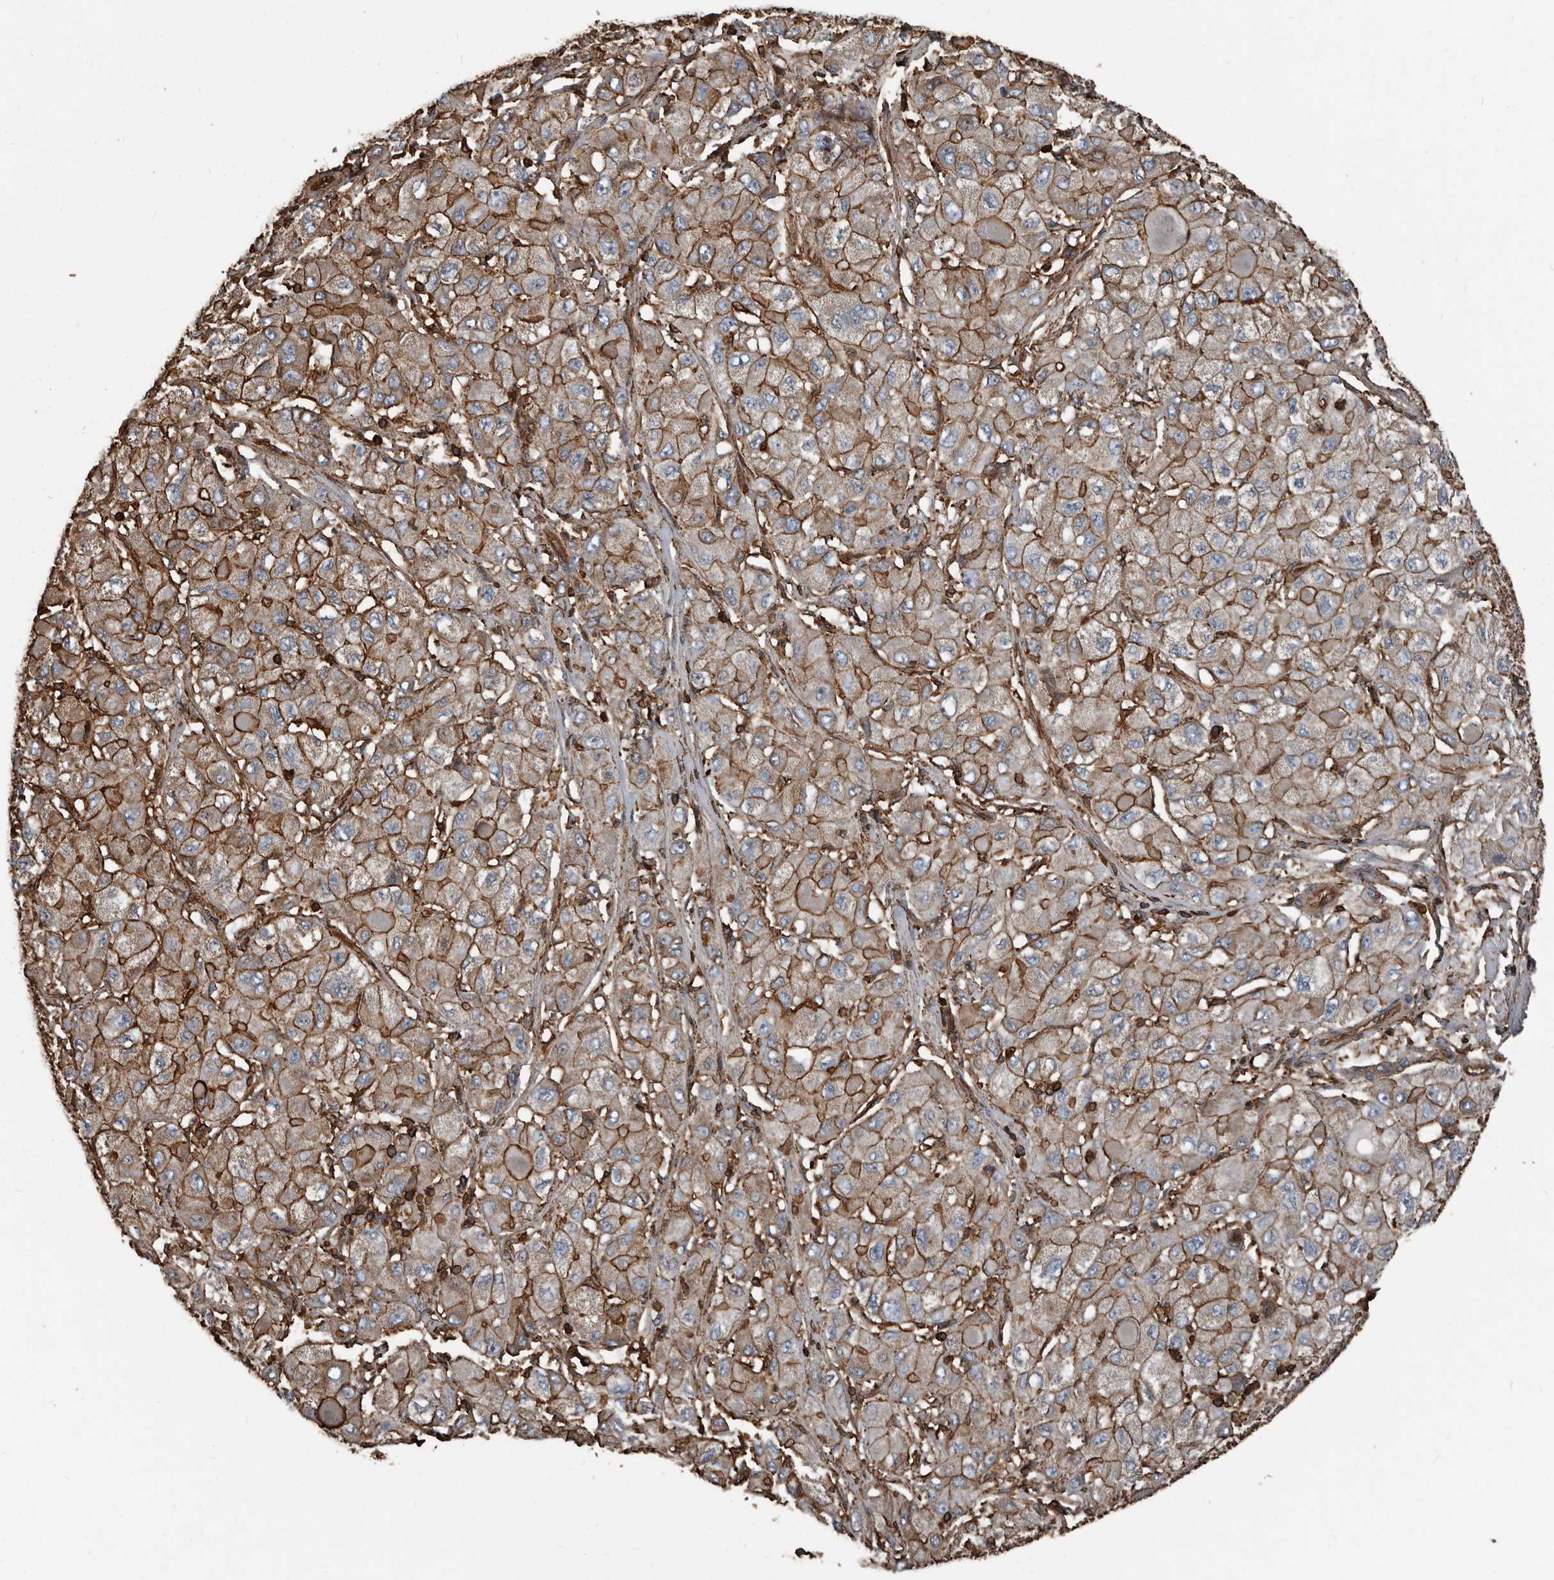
{"staining": {"intensity": "strong", "quantity": "25%-75%", "location": "cytoplasmic/membranous"}, "tissue": "liver cancer", "cell_type": "Tumor cells", "image_type": "cancer", "snomed": [{"axis": "morphology", "description": "Carcinoma, Hepatocellular, NOS"}, {"axis": "topography", "description": "Liver"}], "caption": "Protein staining reveals strong cytoplasmic/membranous expression in approximately 25%-75% of tumor cells in liver hepatocellular carcinoma.", "gene": "DENND6B", "patient": {"sex": "male", "age": 80}}